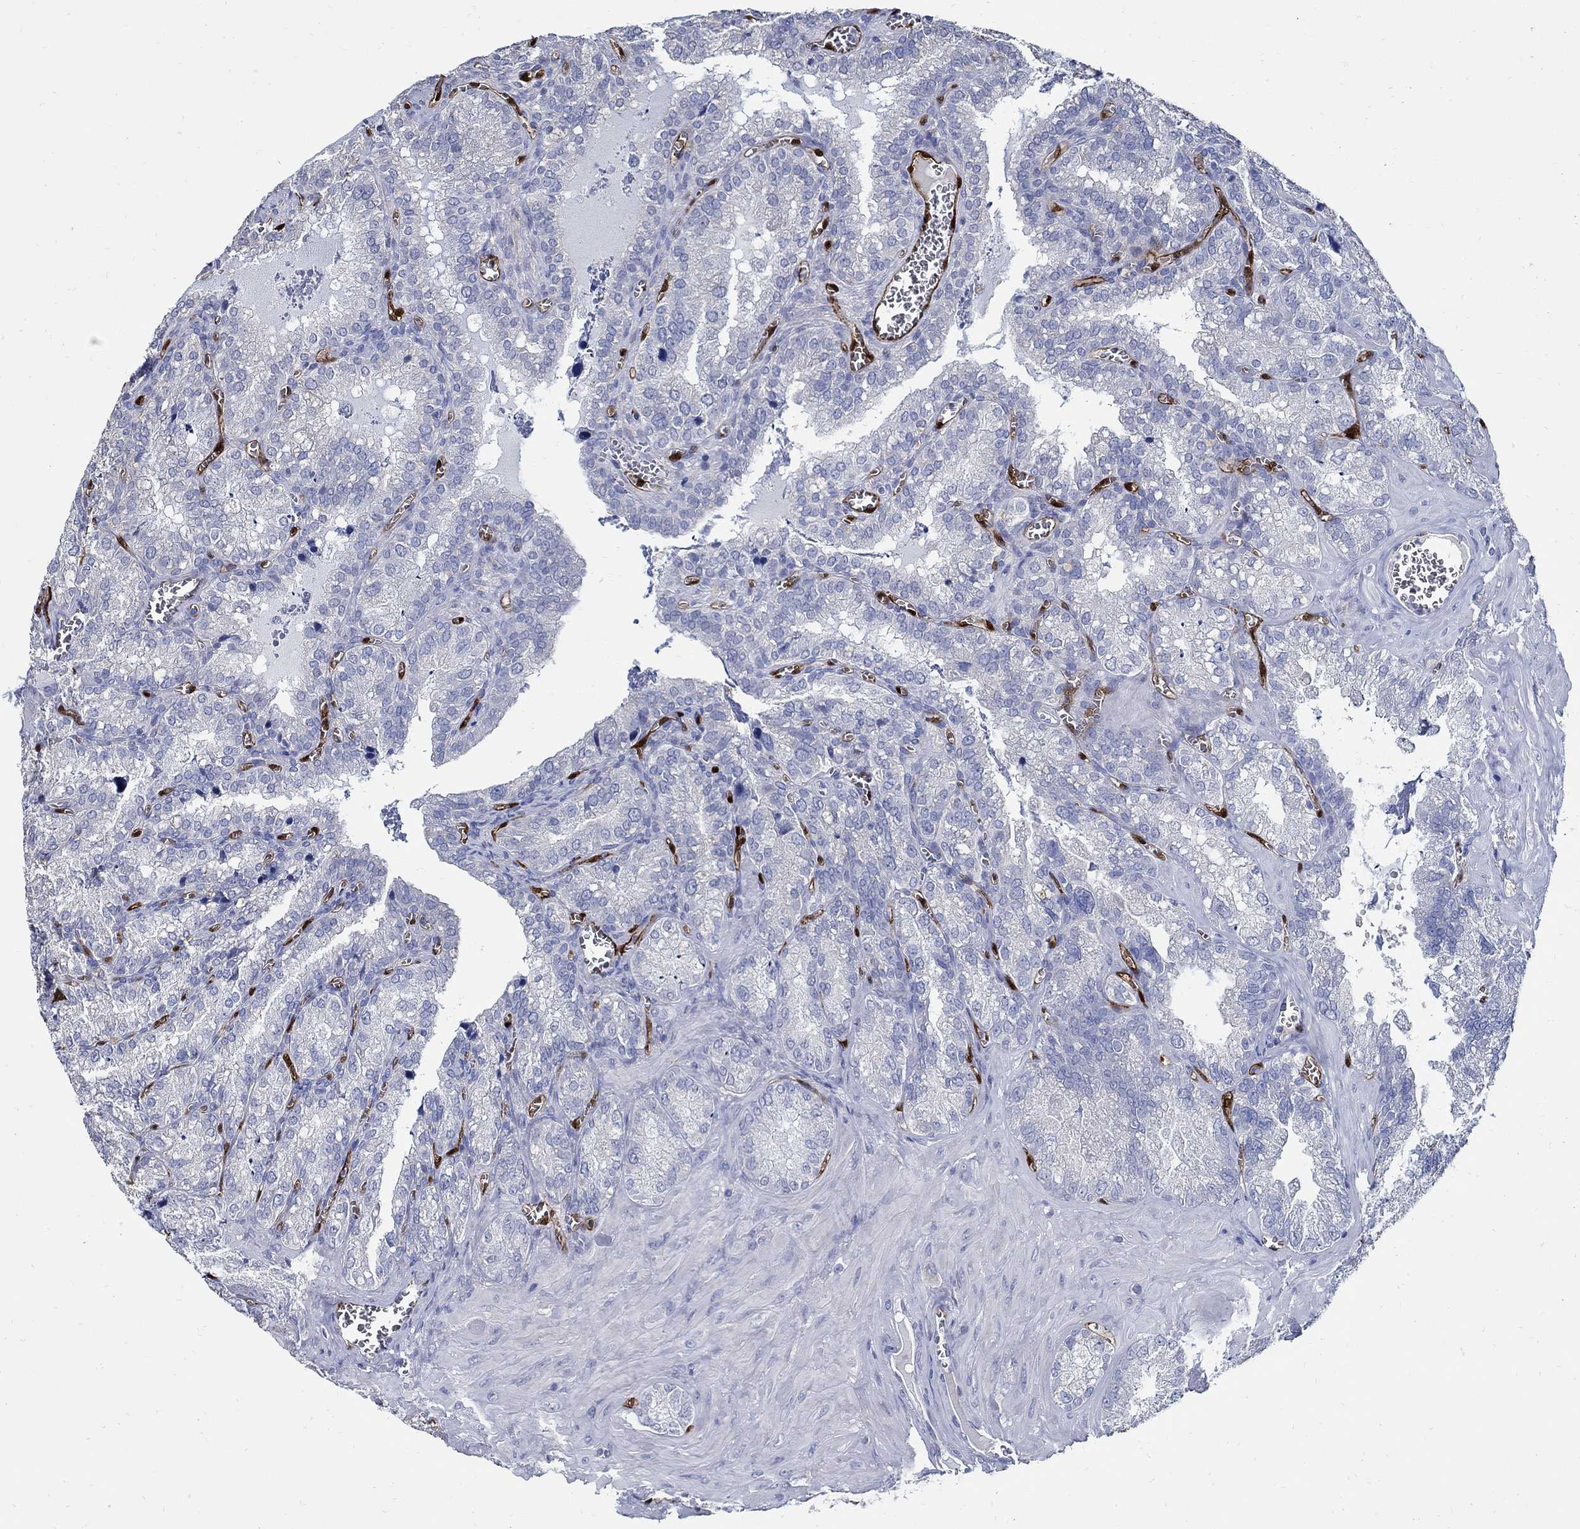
{"staining": {"intensity": "negative", "quantity": "none", "location": "none"}, "tissue": "seminal vesicle", "cell_type": "Glandular cells", "image_type": "normal", "snomed": [{"axis": "morphology", "description": "Normal tissue, NOS"}, {"axis": "topography", "description": "Seminal veicle"}], "caption": "The IHC image has no significant staining in glandular cells of seminal vesicle.", "gene": "PRX", "patient": {"sex": "male", "age": 57}}